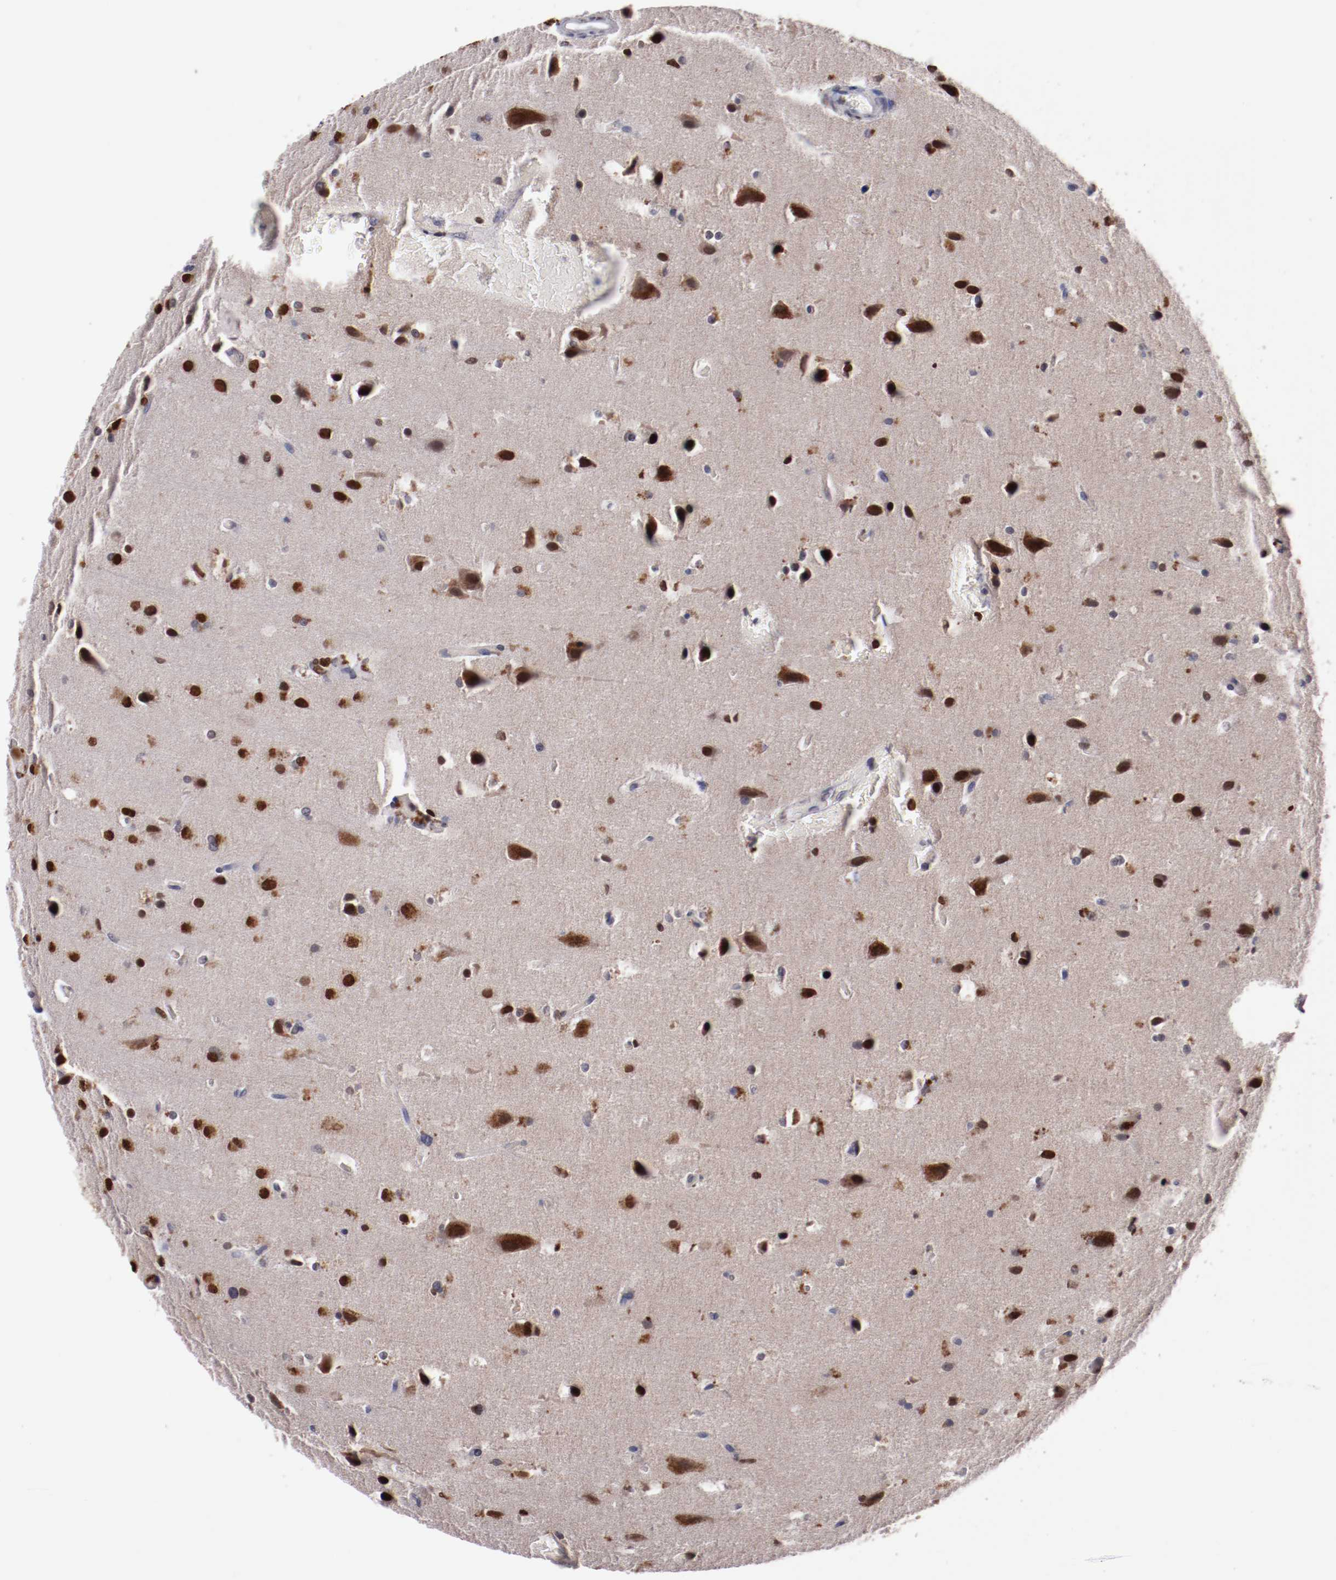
{"staining": {"intensity": "strong", "quantity": "25%-75%", "location": "cytoplasmic/membranous,nuclear"}, "tissue": "glioma", "cell_type": "Tumor cells", "image_type": "cancer", "snomed": [{"axis": "morphology", "description": "Glioma, malignant, Low grade"}, {"axis": "topography", "description": "Cerebral cortex"}], "caption": "There is high levels of strong cytoplasmic/membranous and nuclear staining in tumor cells of malignant glioma (low-grade), as demonstrated by immunohistochemical staining (brown color).", "gene": "FAM81A", "patient": {"sex": "female", "age": 47}}